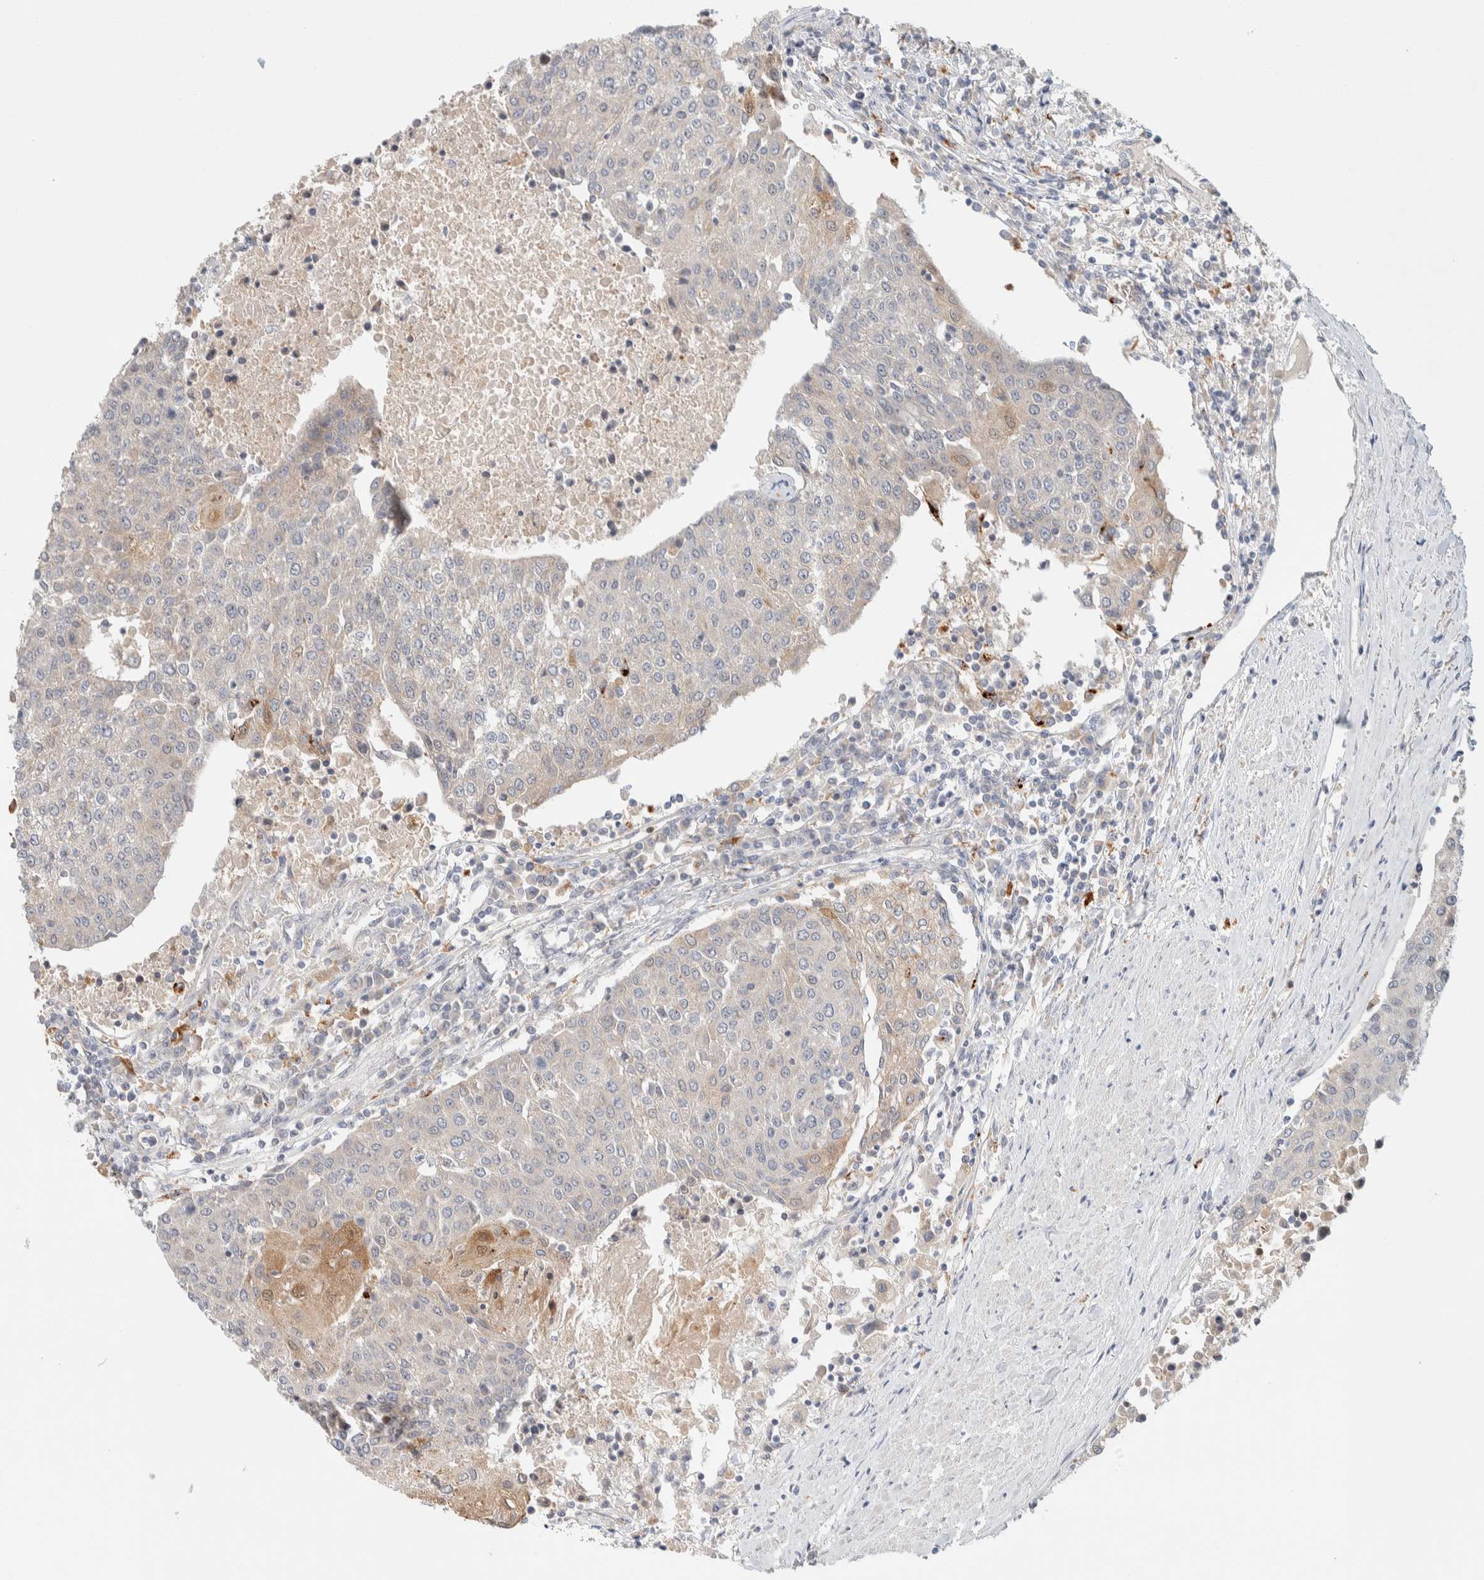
{"staining": {"intensity": "negative", "quantity": "none", "location": "none"}, "tissue": "urothelial cancer", "cell_type": "Tumor cells", "image_type": "cancer", "snomed": [{"axis": "morphology", "description": "Urothelial carcinoma, High grade"}, {"axis": "topography", "description": "Urinary bladder"}], "caption": "DAB (3,3'-diaminobenzidine) immunohistochemical staining of human urothelial carcinoma (high-grade) shows no significant expression in tumor cells.", "gene": "GCLM", "patient": {"sex": "female", "age": 85}}